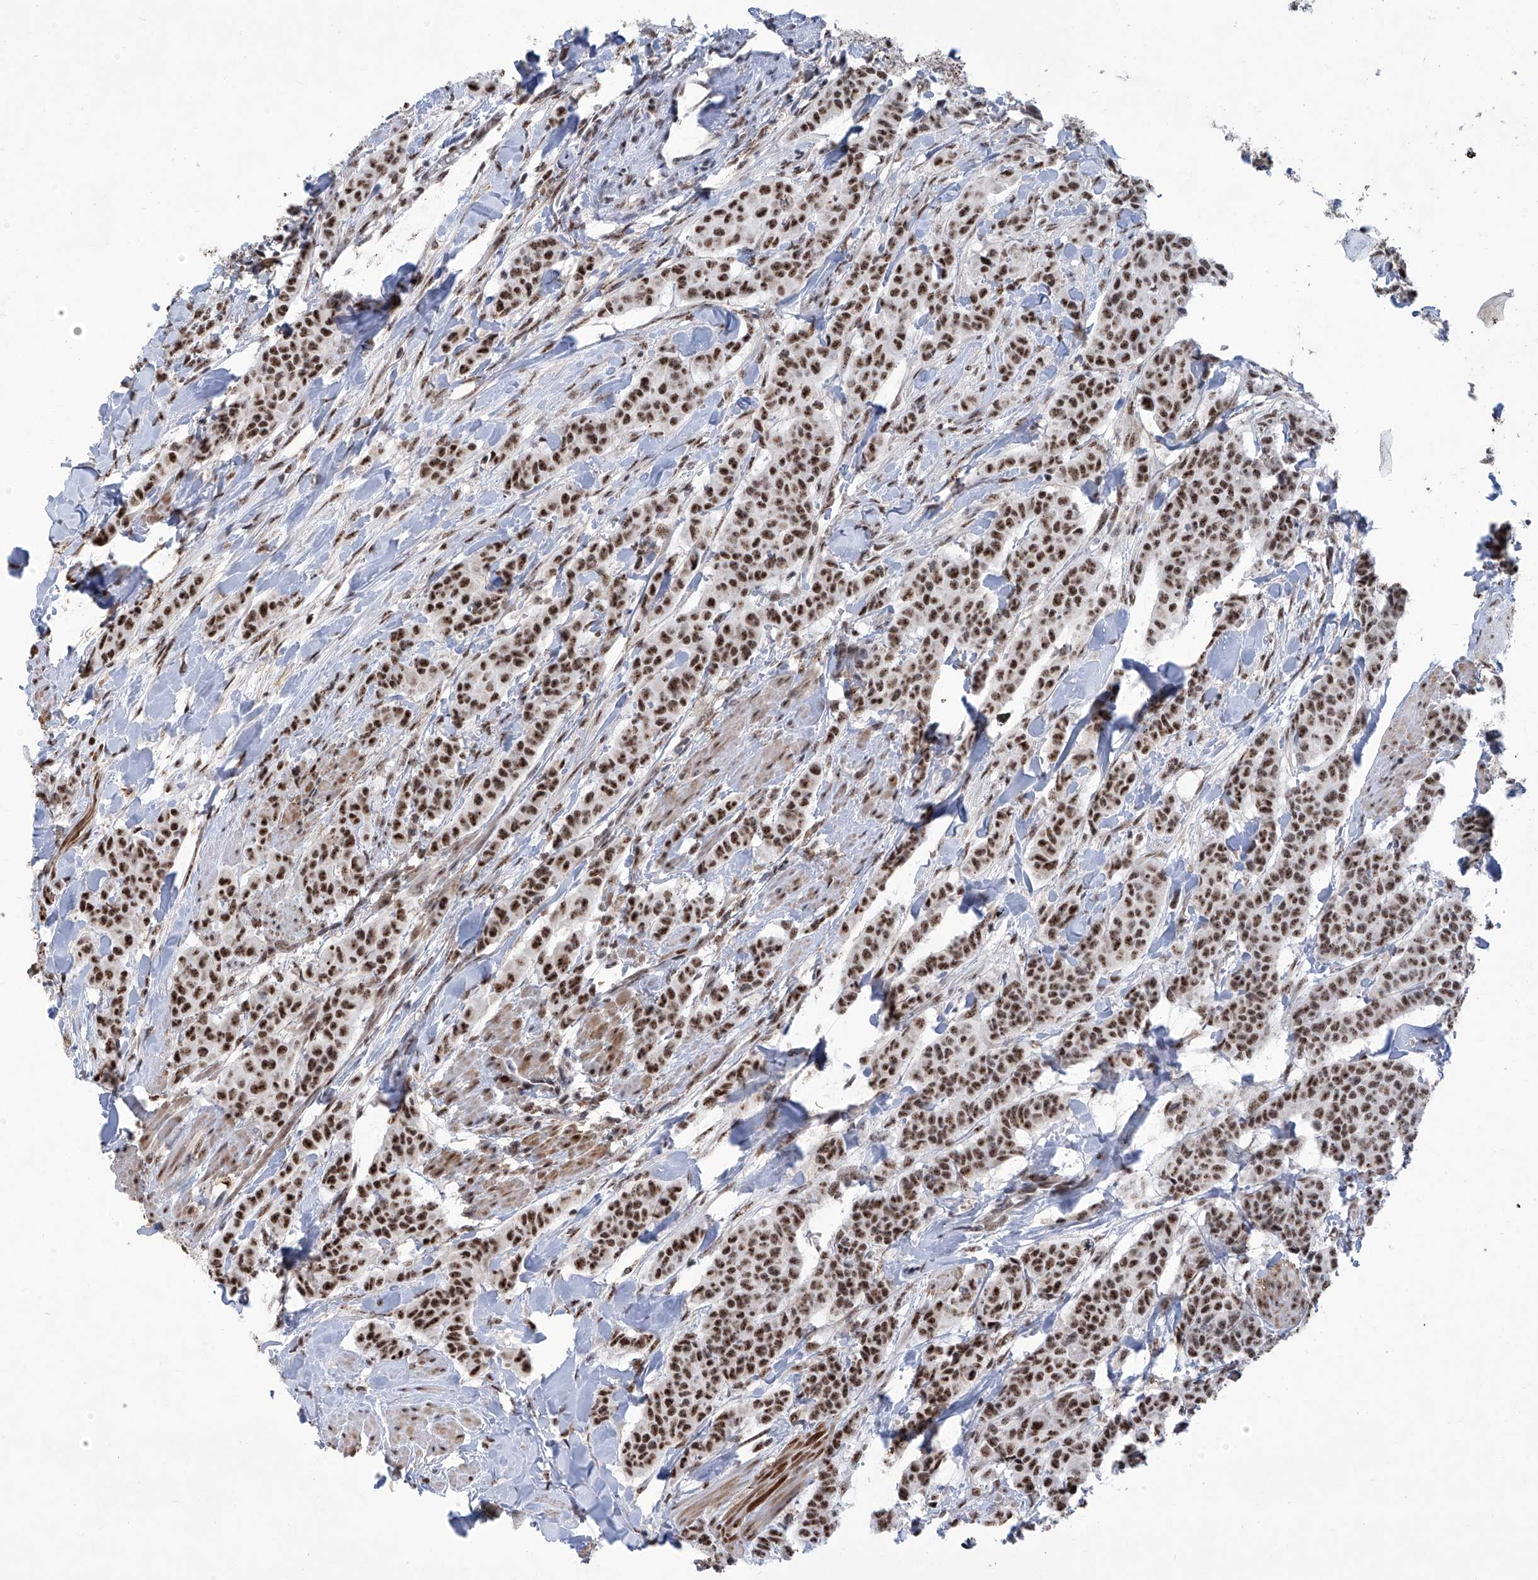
{"staining": {"intensity": "strong", "quantity": ">75%", "location": "nuclear"}, "tissue": "breast cancer", "cell_type": "Tumor cells", "image_type": "cancer", "snomed": [{"axis": "morphology", "description": "Duct carcinoma"}, {"axis": "topography", "description": "Breast"}], "caption": "A photomicrograph of breast invasive ductal carcinoma stained for a protein reveals strong nuclear brown staining in tumor cells.", "gene": "FBXL4", "patient": {"sex": "female", "age": 40}}